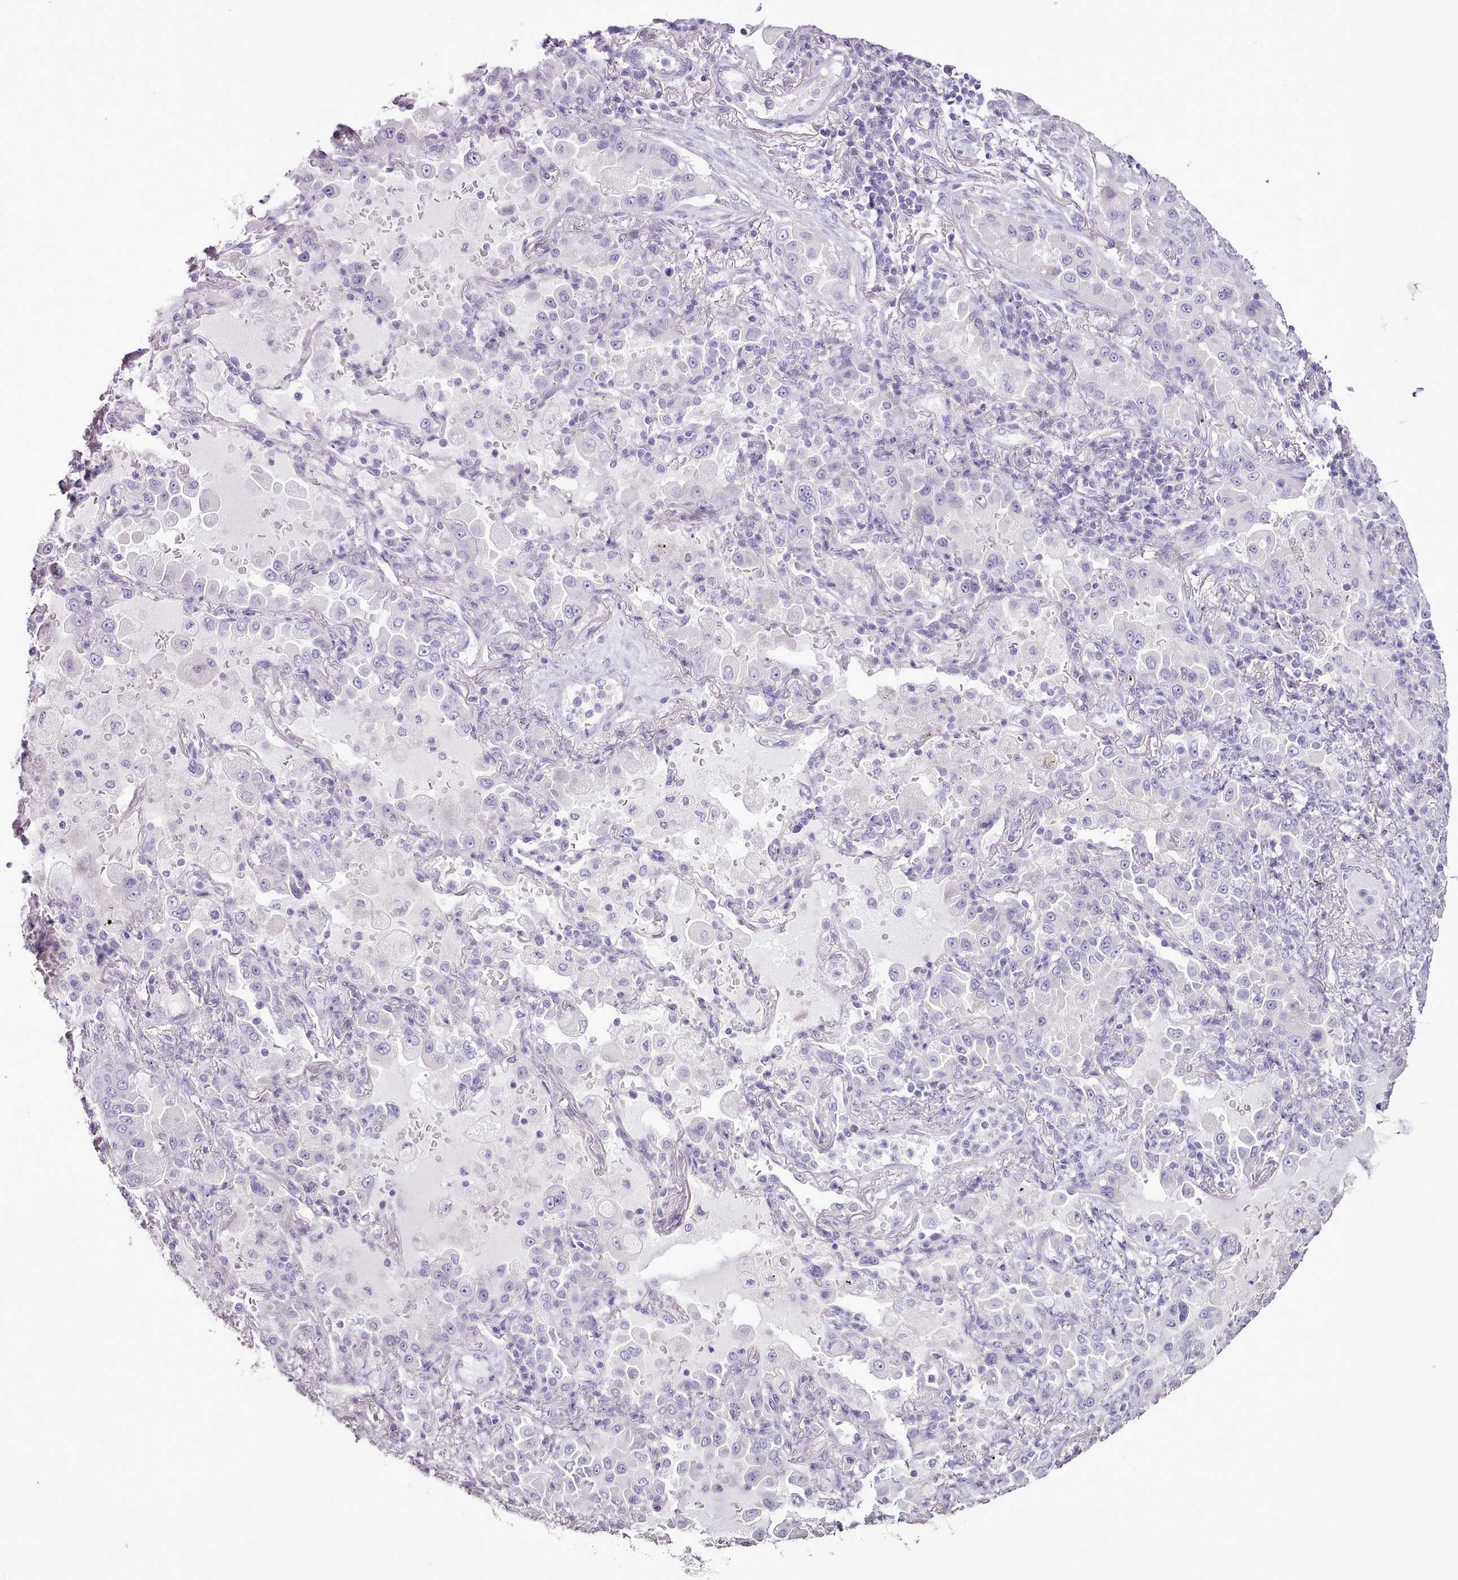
{"staining": {"intensity": "negative", "quantity": "none", "location": "none"}, "tissue": "lung cancer", "cell_type": "Tumor cells", "image_type": "cancer", "snomed": [{"axis": "morphology", "description": "Squamous cell carcinoma, NOS"}, {"axis": "topography", "description": "Lung"}], "caption": "Immunohistochemistry image of neoplastic tissue: lung cancer (squamous cell carcinoma) stained with DAB reveals no significant protein expression in tumor cells. Brightfield microscopy of immunohistochemistry stained with DAB (3,3'-diaminobenzidine) (brown) and hematoxylin (blue), captured at high magnification.", "gene": "BLOC1S2", "patient": {"sex": "male", "age": 74}}